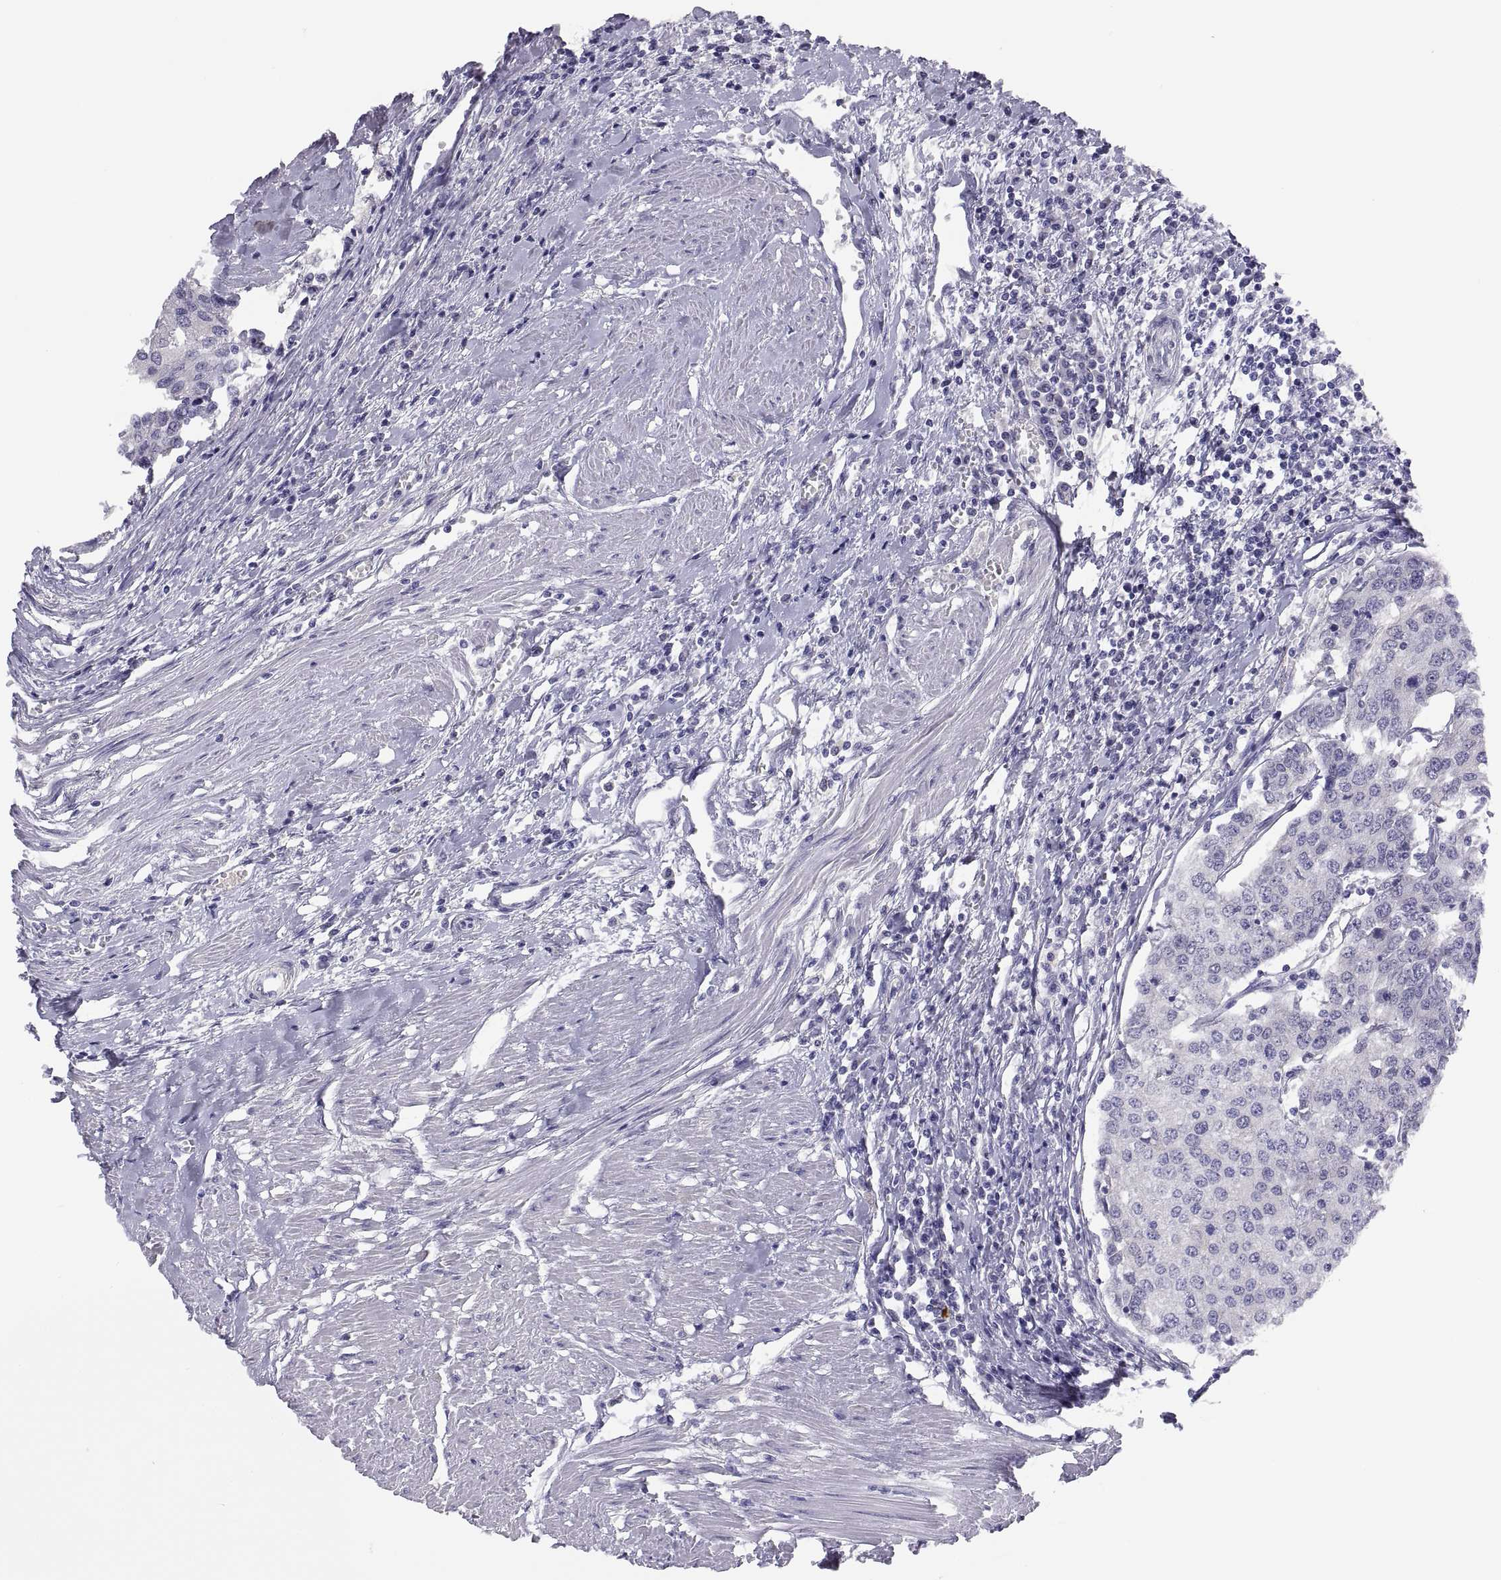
{"staining": {"intensity": "negative", "quantity": "none", "location": "none"}, "tissue": "urothelial cancer", "cell_type": "Tumor cells", "image_type": "cancer", "snomed": [{"axis": "morphology", "description": "Urothelial carcinoma, High grade"}, {"axis": "topography", "description": "Urinary bladder"}], "caption": "Immunohistochemistry micrograph of human urothelial carcinoma (high-grade) stained for a protein (brown), which displays no positivity in tumor cells.", "gene": "STRC", "patient": {"sex": "female", "age": 85}}